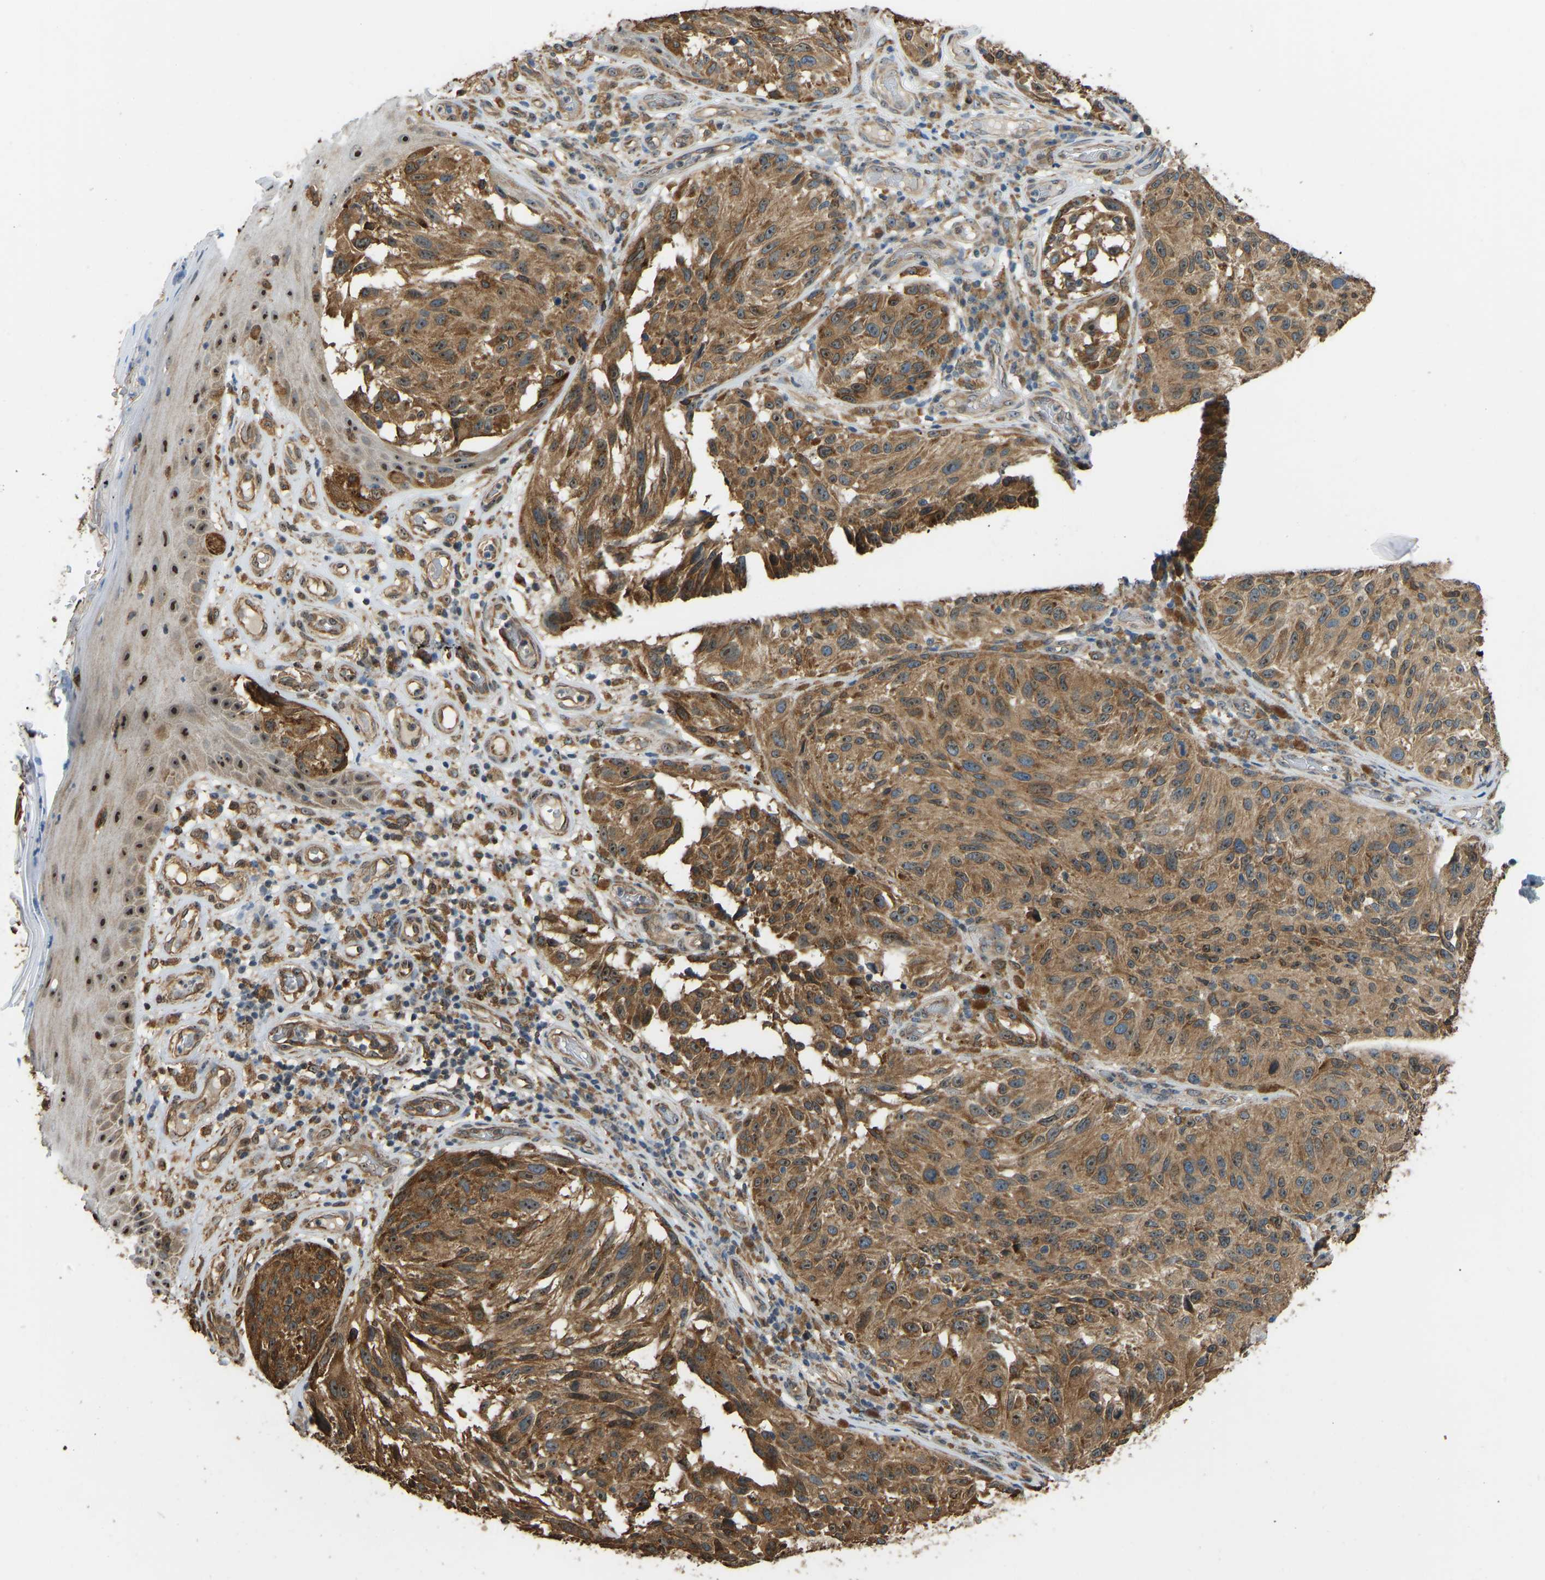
{"staining": {"intensity": "moderate", "quantity": ">75%", "location": "cytoplasmic/membranous,nuclear"}, "tissue": "melanoma", "cell_type": "Tumor cells", "image_type": "cancer", "snomed": [{"axis": "morphology", "description": "Malignant melanoma, NOS"}, {"axis": "topography", "description": "Skin"}], "caption": "There is medium levels of moderate cytoplasmic/membranous and nuclear positivity in tumor cells of malignant melanoma, as demonstrated by immunohistochemical staining (brown color).", "gene": "OS9", "patient": {"sex": "female", "age": 73}}